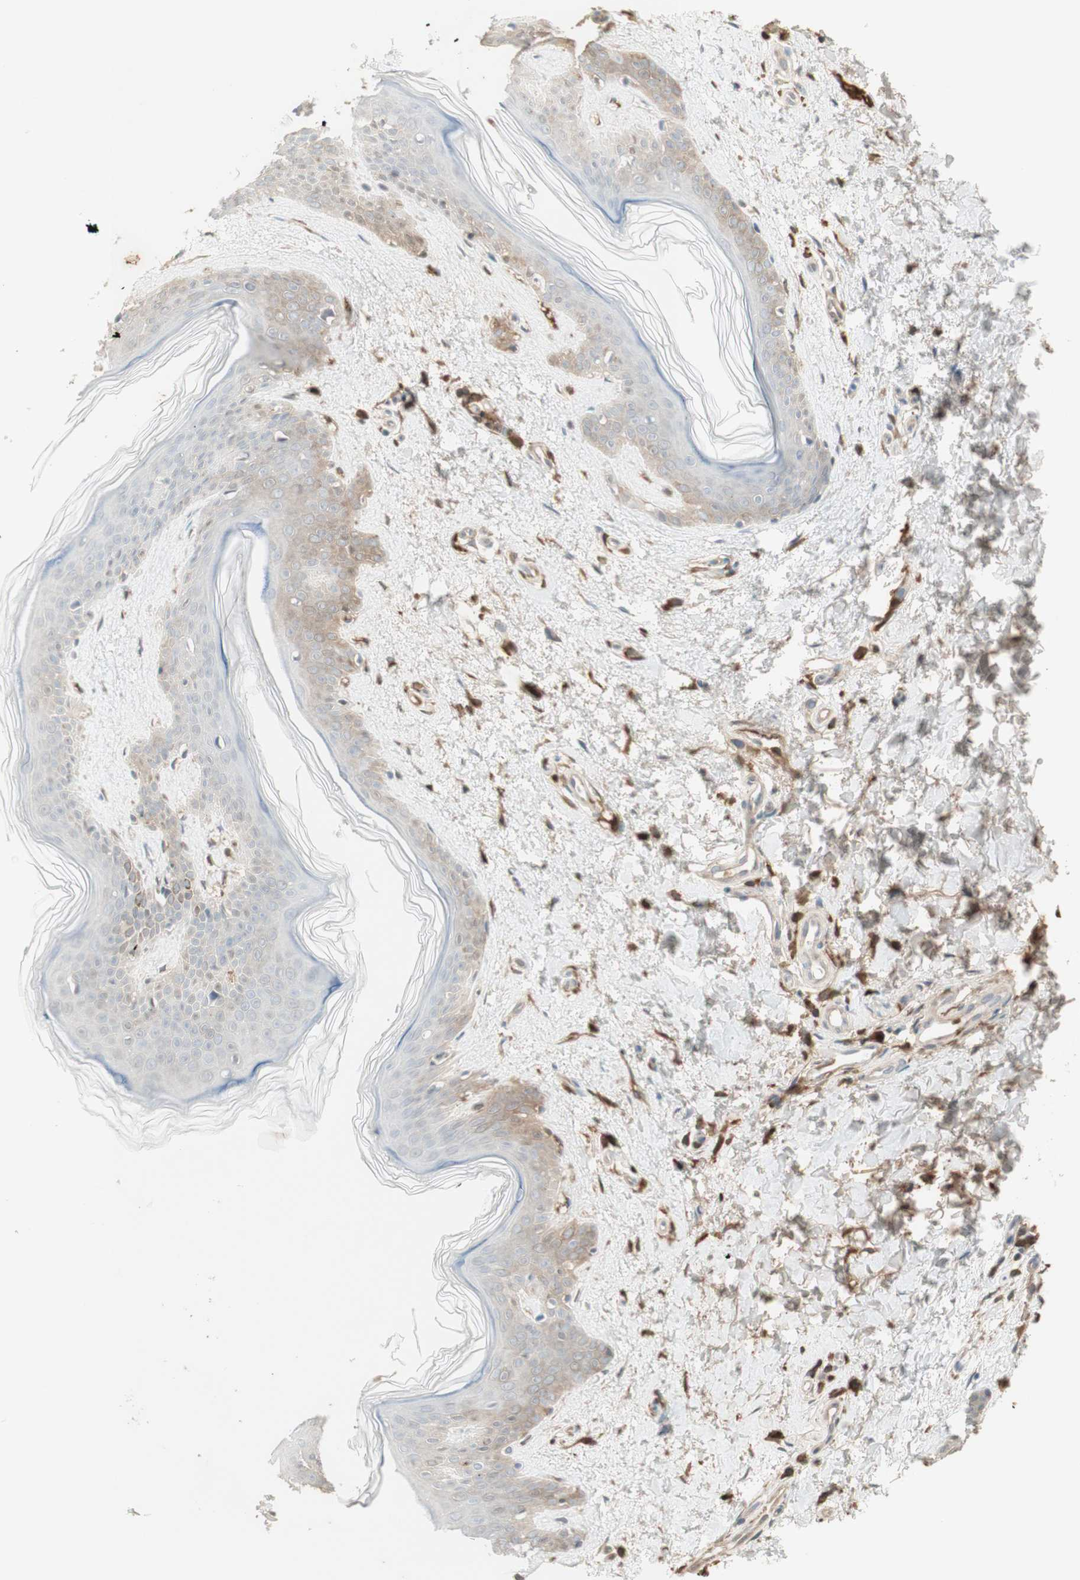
{"staining": {"intensity": "strong", "quantity": ">75%", "location": "cytoplasmic/membranous"}, "tissue": "skin", "cell_type": "Fibroblasts", "image_type": "normal", "snomed": [{"axis": "morphology", "description": "Normal tissue, NOS"}, {"axis": "topography", "description": "Skin"}], "caption": "A photomicrograph of human skin stained for a protein displays strong cytoplasmic/membranous brown staining in fibroblasts.", "gene": "NID1", "patient": {"sex": "female", "age": 41}}